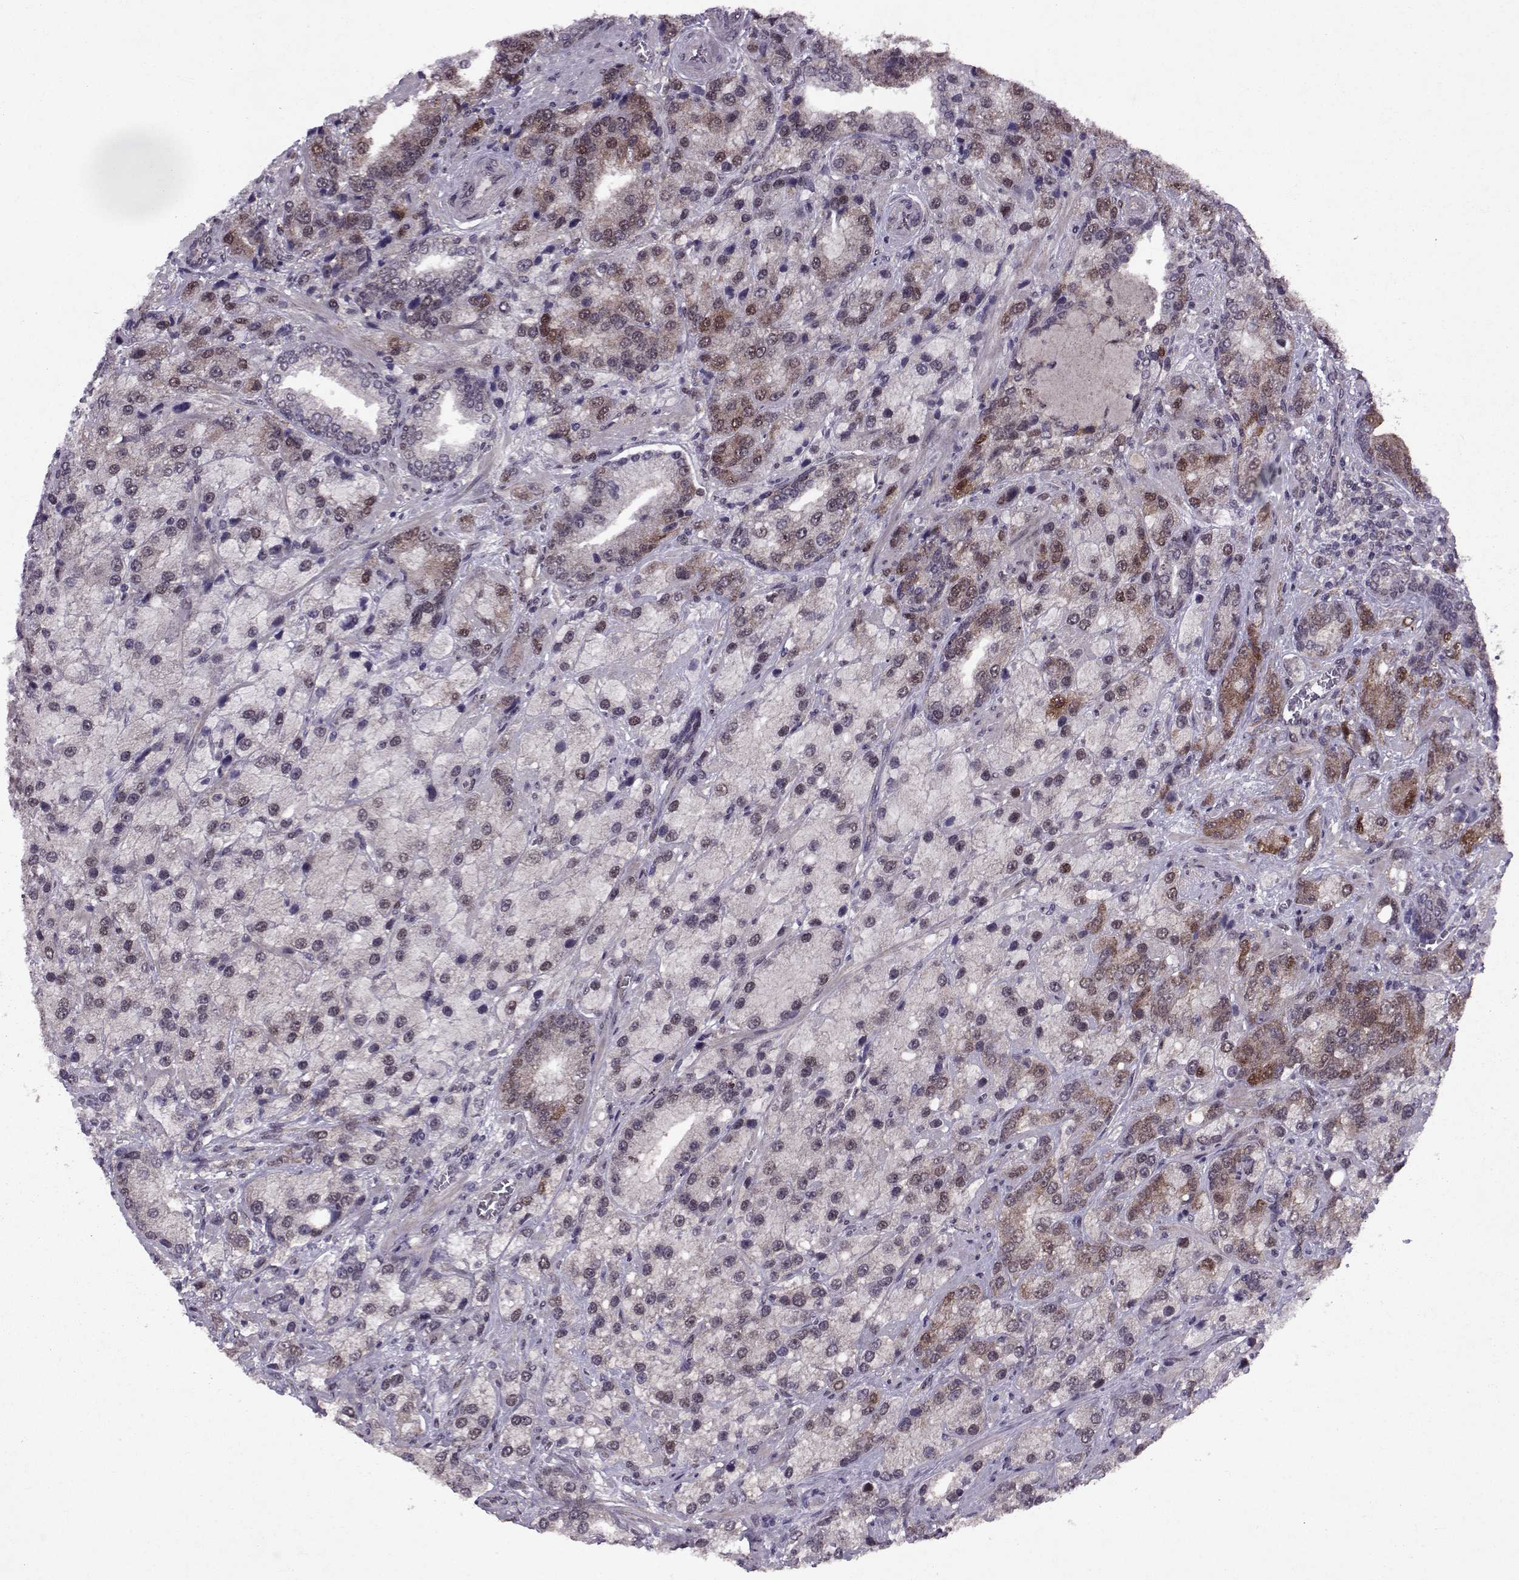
{"staining": {"intensity": "moderate", "quantity": "25%-75%", "location": "cytoplasmic/membranous,nuclear"}, "tissue": "prostate cancer", "cell_type": "Tumor cells", "image_type": "cancer", "snomed": [{"axis": "morphology", "description": "Adenocarcinoma, NOS"}, {"axis": "topography", "description": "Prostate"}], "caption": "DAB immunohistochemical staining of human prostate adenocarcinoma demonstrates moderate cytoplasmic/membranous and nuclear protein positivity in about 25%-75% of tumor cells.", "gene": "CDK4", "patient": {"sex": "male", "age": 63}}